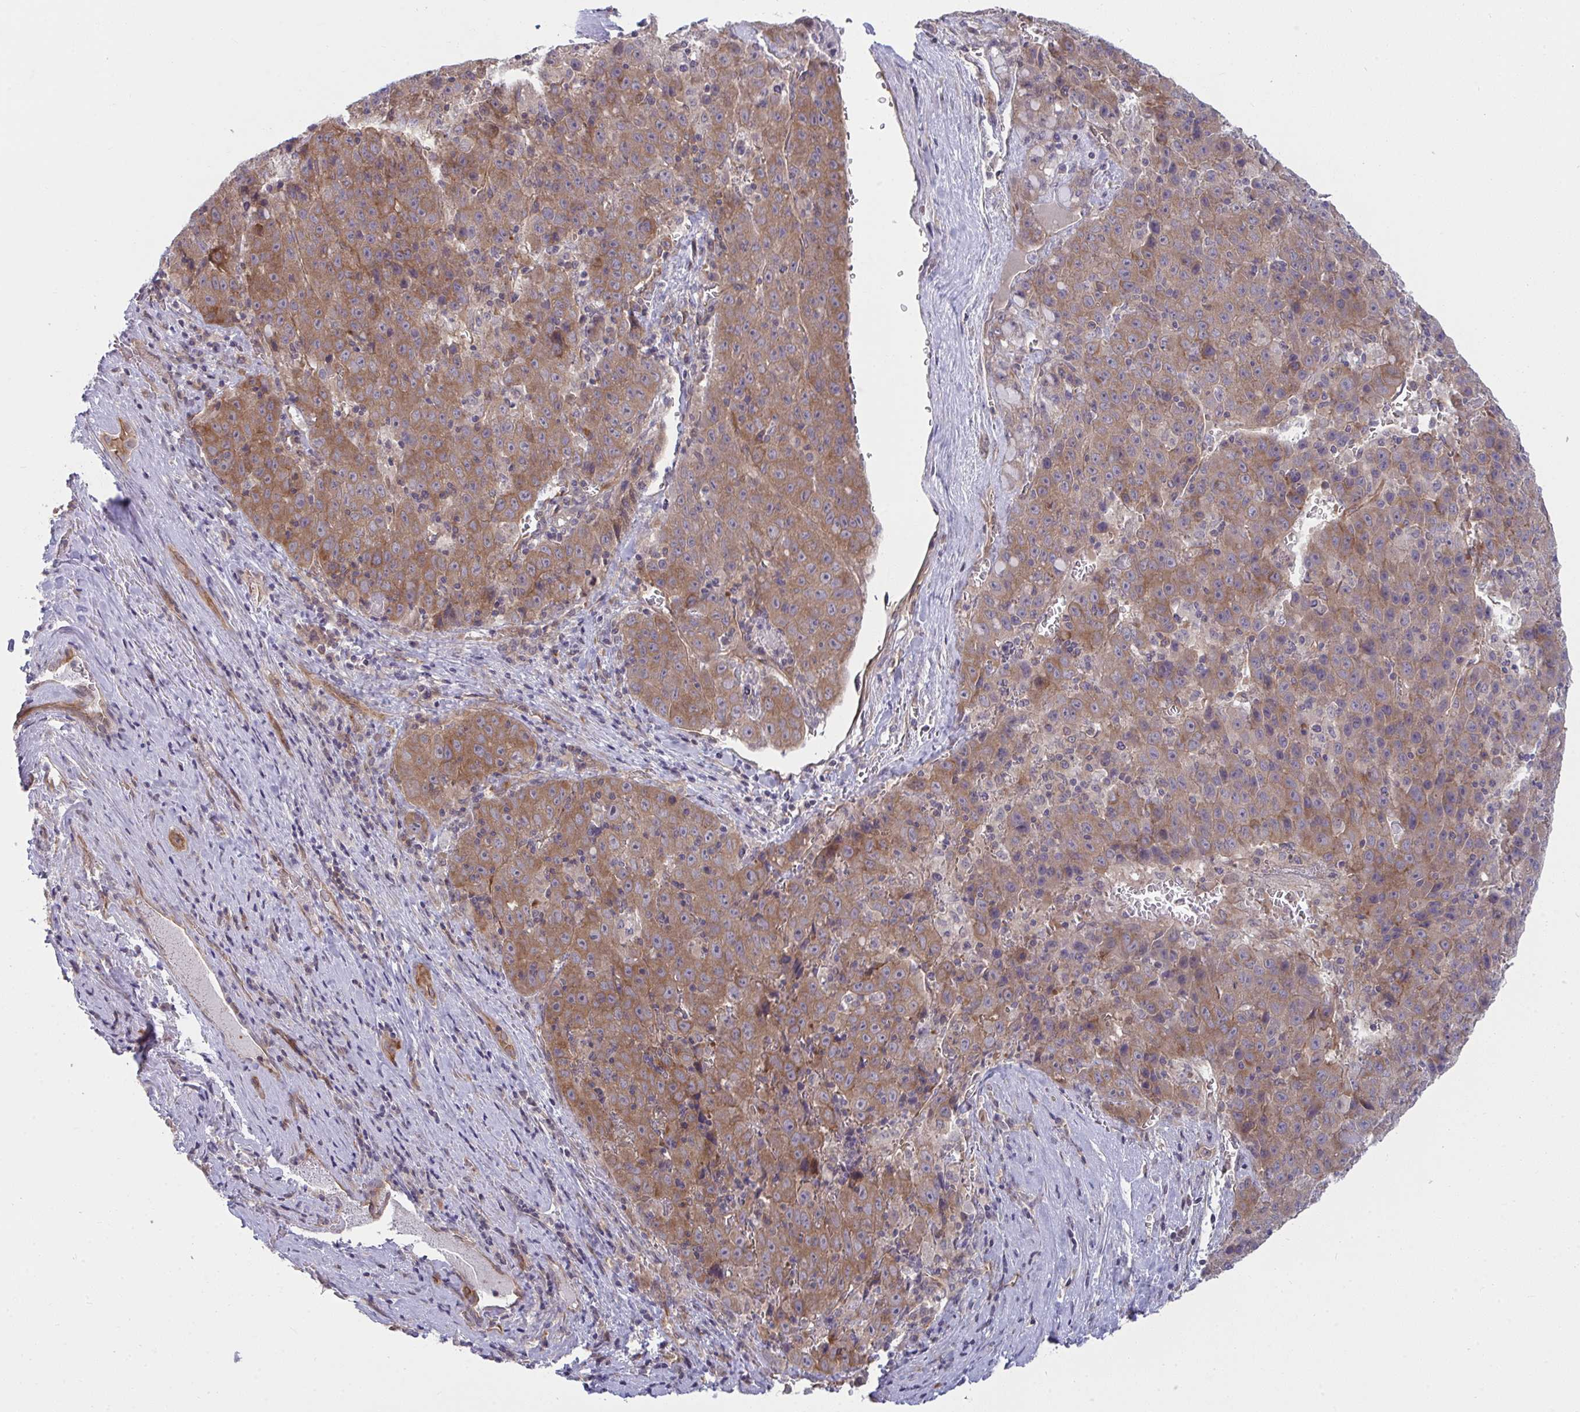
{"staining": {"intensity": "moderate", "quantity": "25%-75%", "location": "cytoplasmic/membranous"}, "tissue": "liver cancer", "cell_type": "Tumor cells", "image_type": "cancer", "snomed": [{"axis": "morphology", "description": "Carcinoma, Hepatocellular, NOS"}, {"axis": "topography", "description": "Liver"}], "caption": "Immunohistochemical staining of liver hepatocellular carcinoma shows medium levels of moderate cytoplasmic/membranous protein positivity in about 25%-75% of tumor cells.", "gene": "CASP9", "patient": {"sex": "female", "age": 53}}